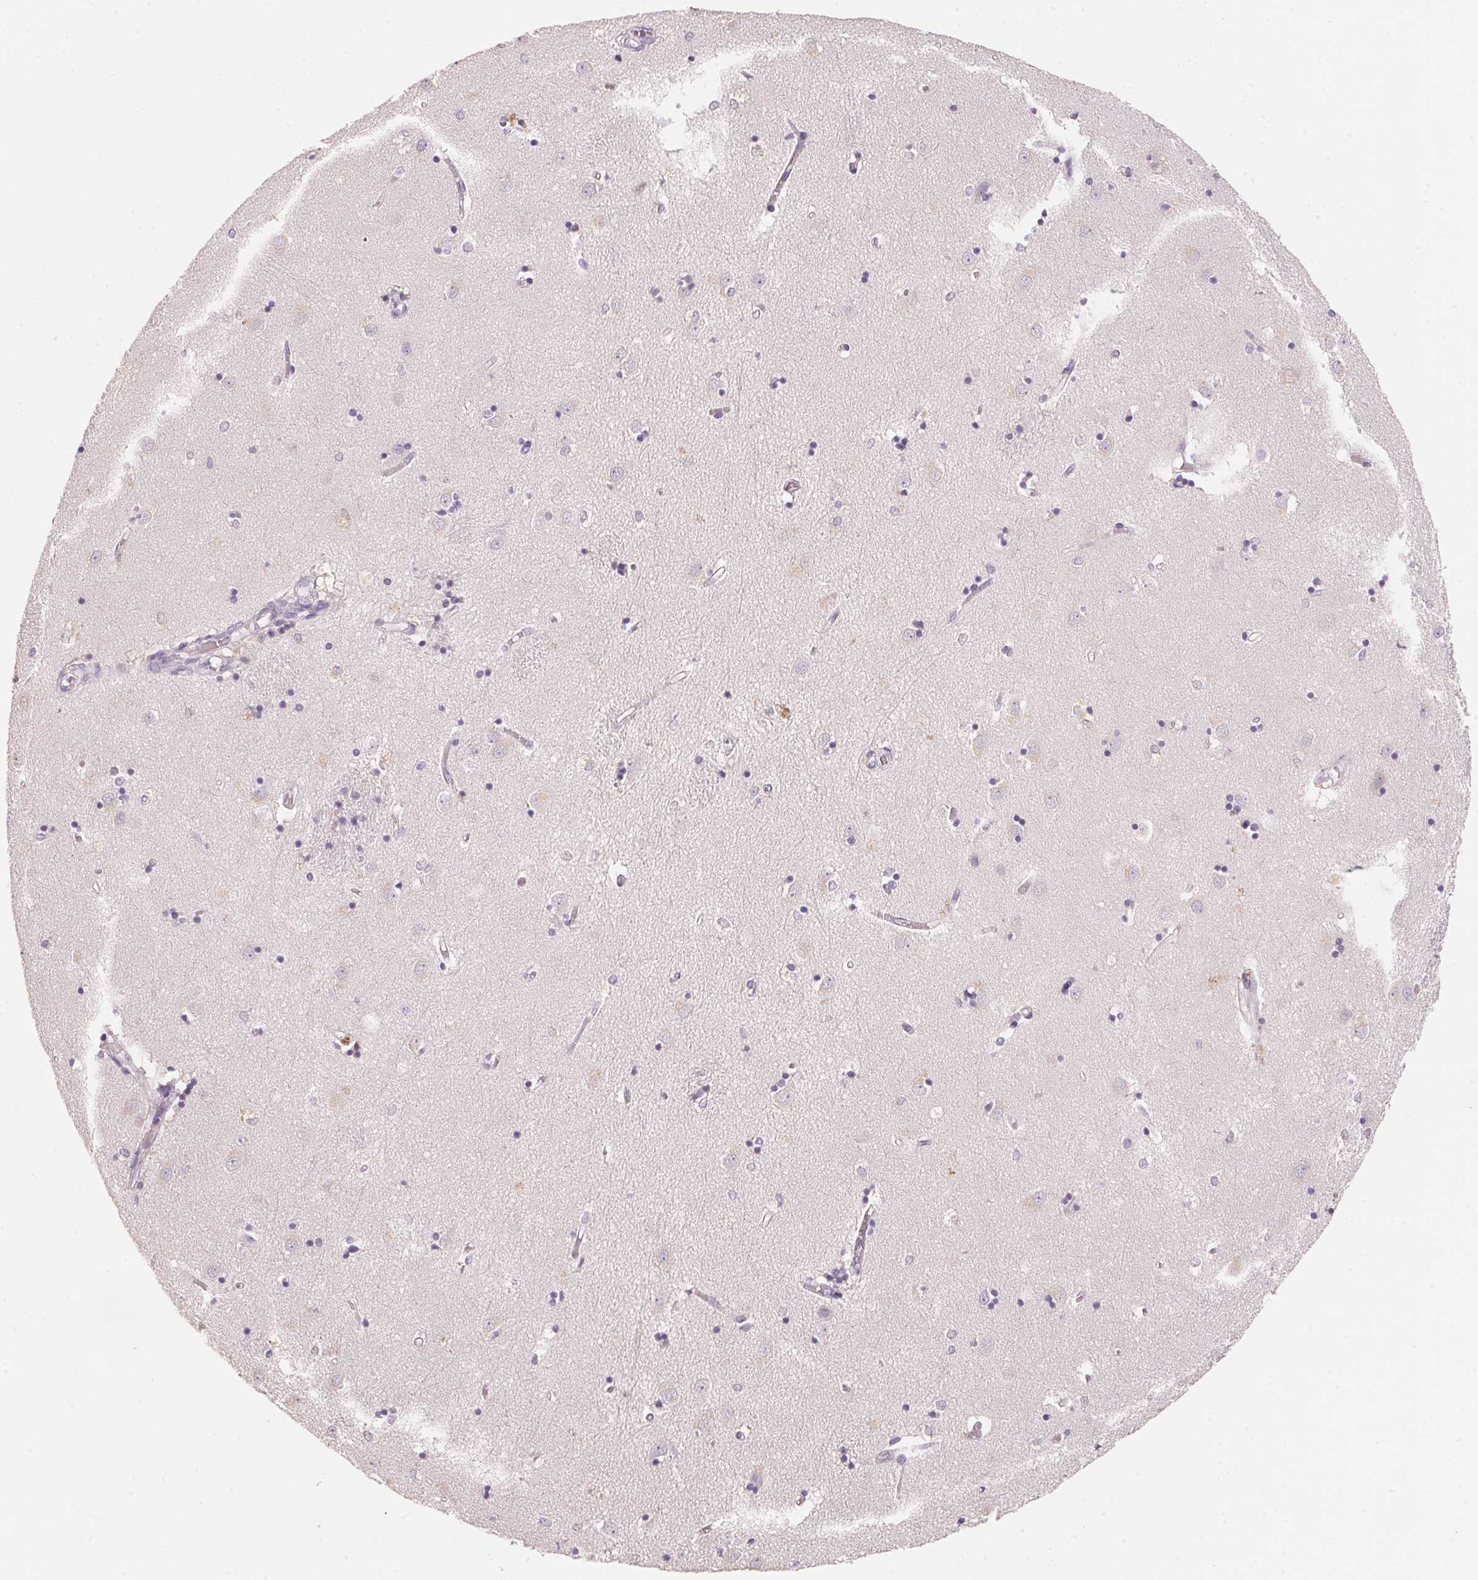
{"staining": {"intensity": "negative", "quantity": "none", "location": "none"}, "tissue": "caudate", "cell_type": "Glial cells", "image_type": "normal", "snomed": [{"axis": "morphology", "description": "Normal tissue, NOS"}, {"axis": "topography", "description": "Lateral ventricle wall"}], "caption": "A high-resolution histopathology image shows IHC staining of normal caudate, which displays no significant staining in glial cells.", "gene": "TREH", "patient": {"sex": "male", "age": 54}}